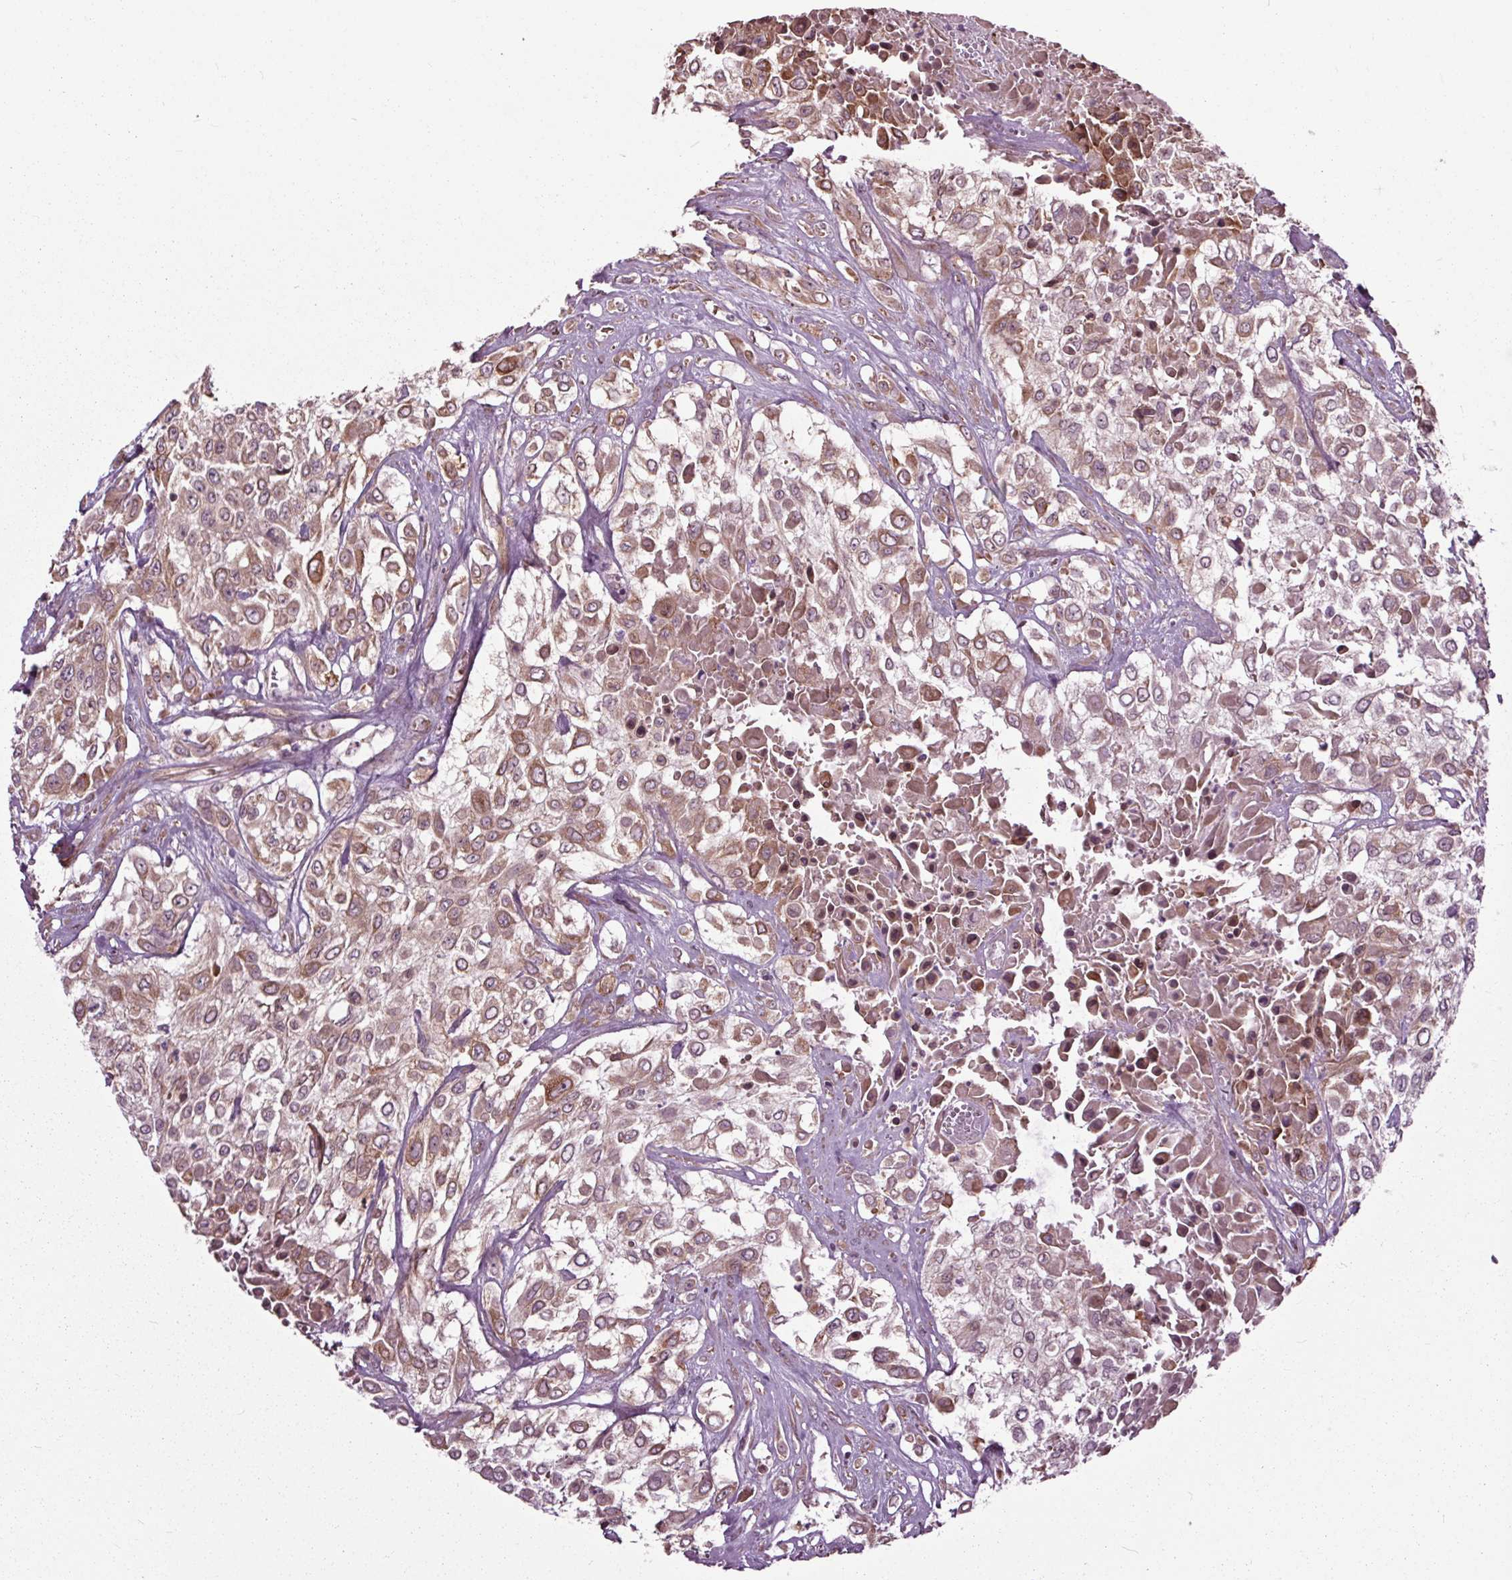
{"staining": {"intensity": "moderate", "quantity": ">75%", "location": "cytoplasmic/membranous"}, "tissue": "urothelial cancer", "cell_type": "Tumor cells", "image_type": "cancer", "snomed": [{"axis": "morphology", "description": "Urothelial carcinoma, High grade"}, {"axis": "topography", "description": "Urinary bladder"}], "caption": "Immunohistochemistry (IHC) of human urothelial cancer demonstrates medium levels of moderate cytoplasmic/membranous expression in approximately >75% of tumor cells.", "gene": "HAUS5", "patient": {"sex": "male", "age": 57}}